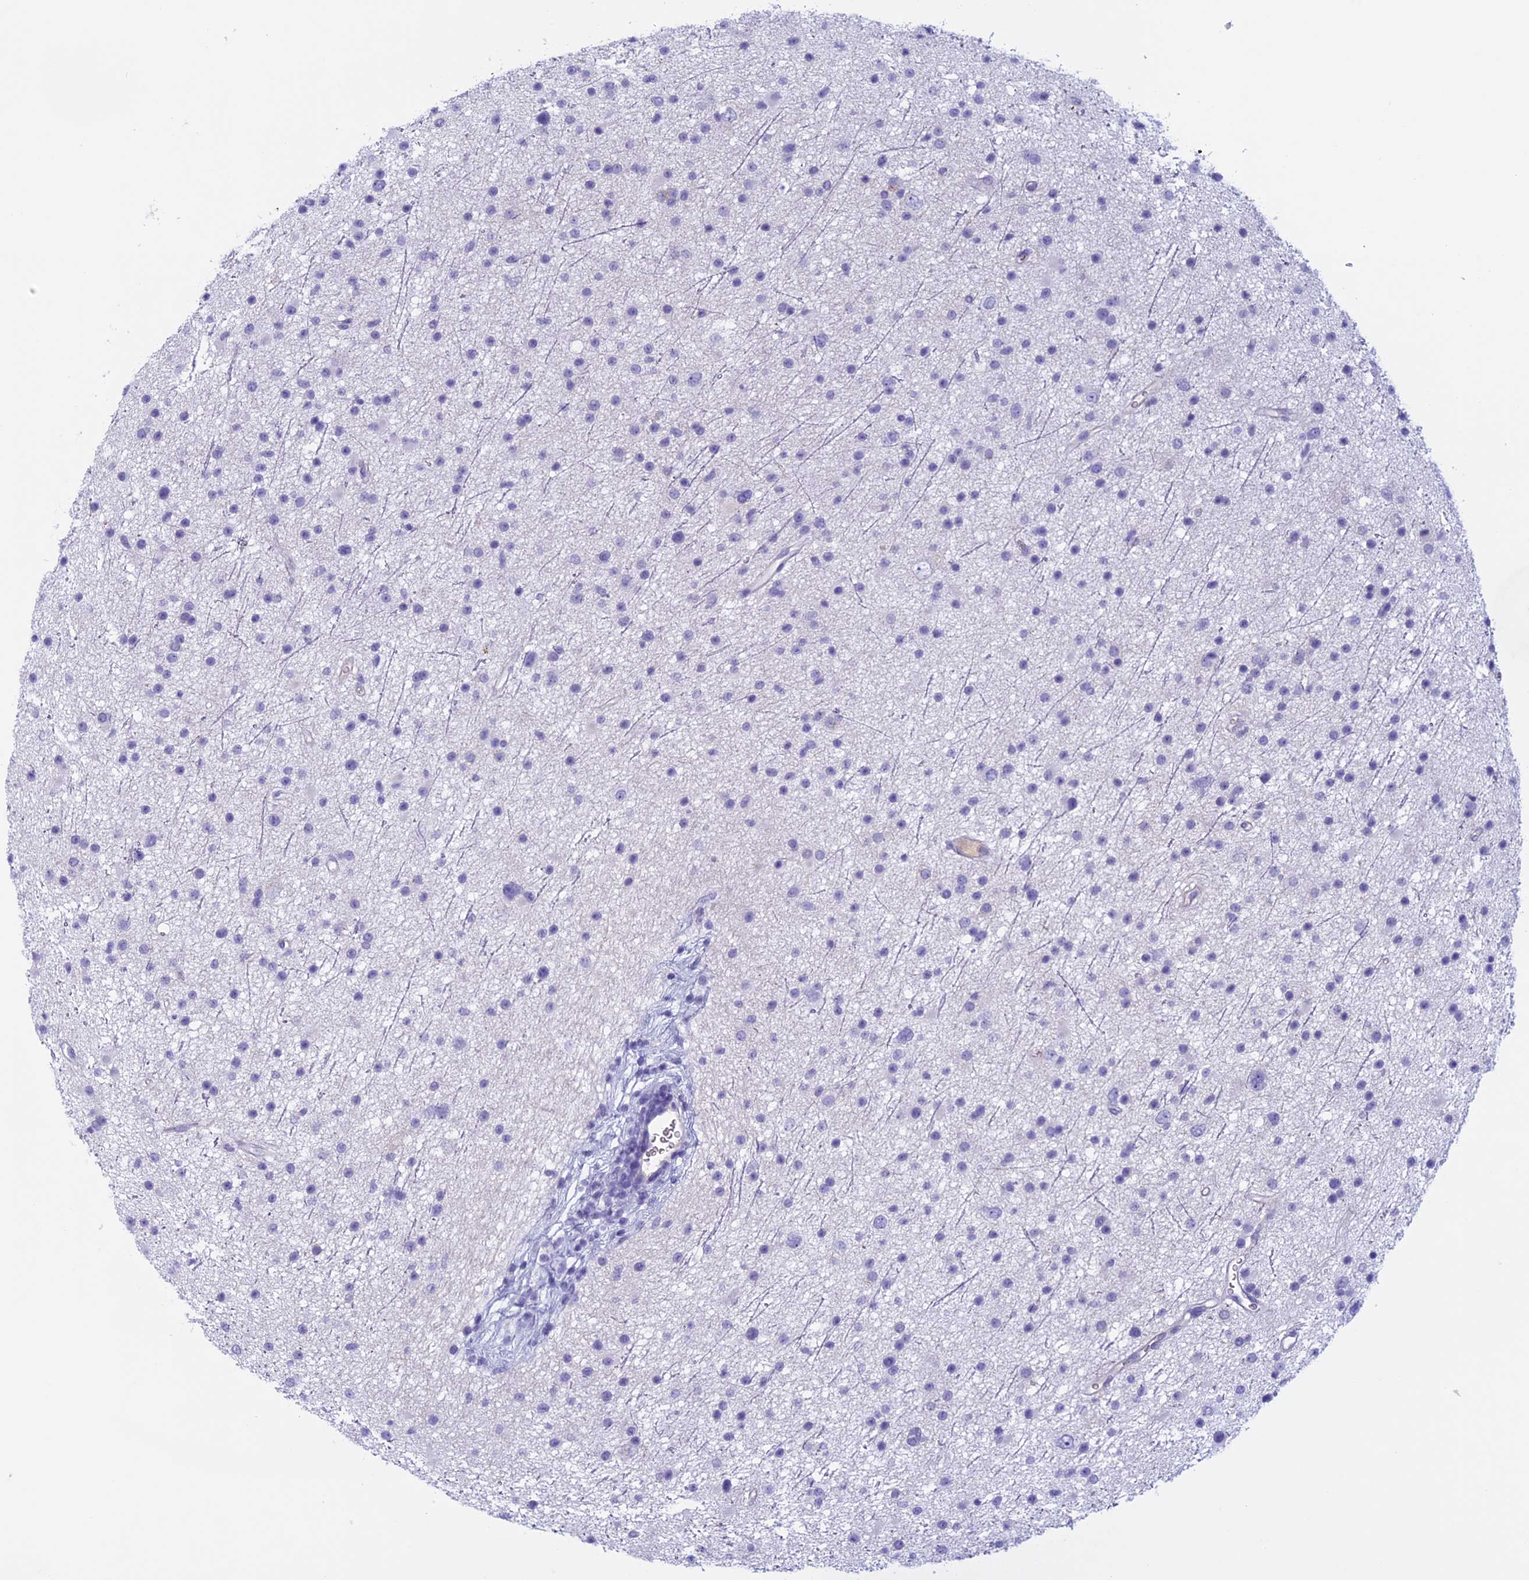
{"staining": {"intensity": "negative", "quantity": "none", "location": "none"}, "tissue": "glioma", "cell_type": "Tumor cells", "image_type": "cancer", "snomed": [{"axis": "morphology", "description": "Glioma, malignant, Low grade"}, {"axis": "topography", "description": "Cerebral cortex"}], "caption": "Immunohistochemistry (IHC) micrograph of neoplastic tissue: human glioma stained with DAB (3,3'-diaminobenzidine) reveals no significant protein positivity in tumor cells.", "gene": "ANGPTL2", "patient": {"sex": "female", "age": 39}}